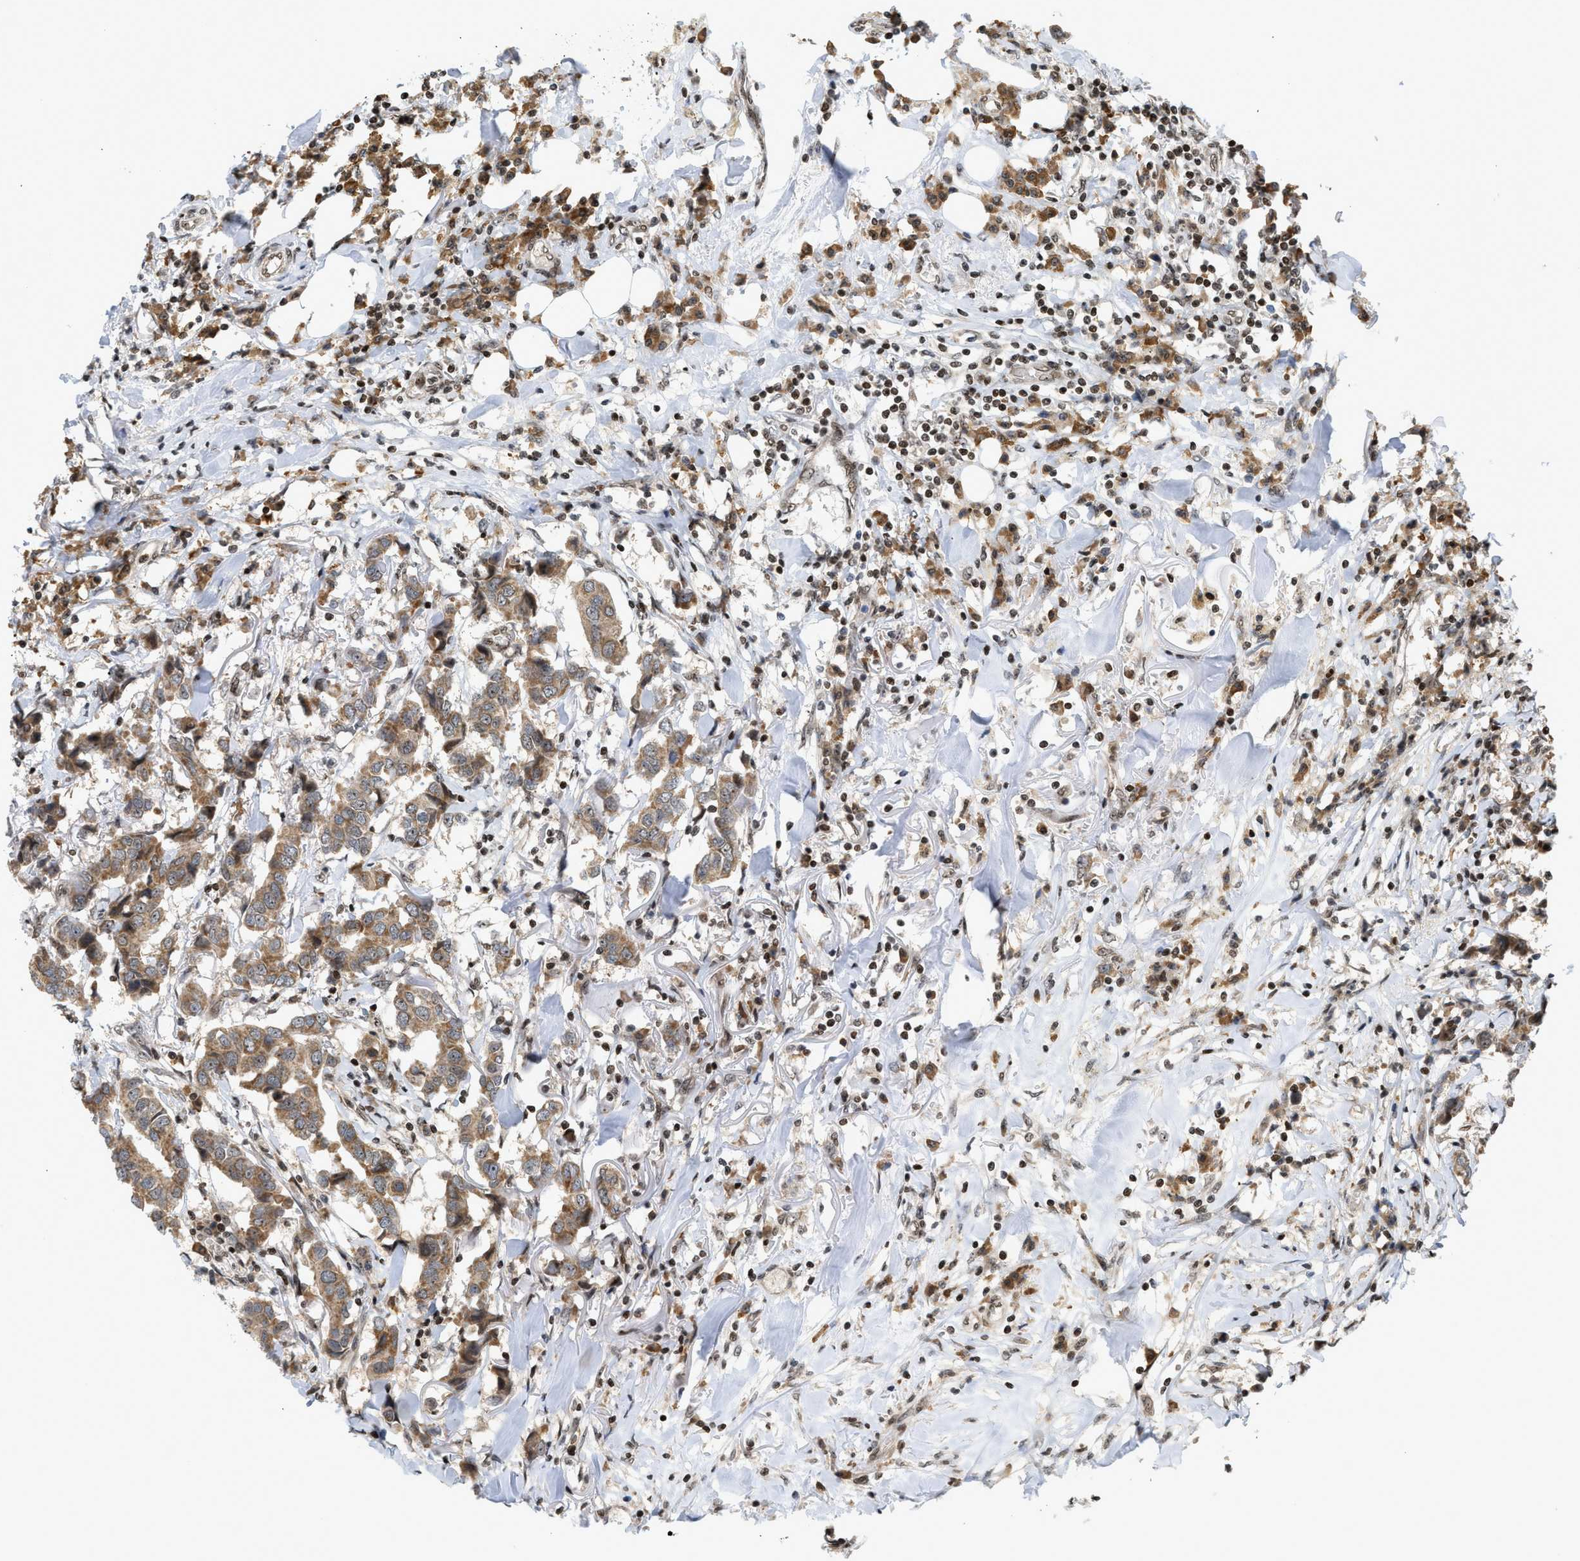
{"staining": {"intensity": "moderate", "quantity": ">75%", "location": "cytoplasmic/membranous"}, "tissue": "breast cancer", "cell_type": "Tumor cells", "image_type": "cancer", "snomed": [{"axis": "morphology", "description": "Duct carcinoma"}, {"axis": "topography", "description": "Breast"}], "caption": "A photomicrograph of breast cancer stained for a protein reveals moderate cytoplasmic/membranous brown staining in tumor cells. (Stains: DAB in brown, nuclei in blue, Microscopy: brightfield microscopy at high magnification).", "gene": "ZNF22", "patient": {"sex": "female", "age": 80}}